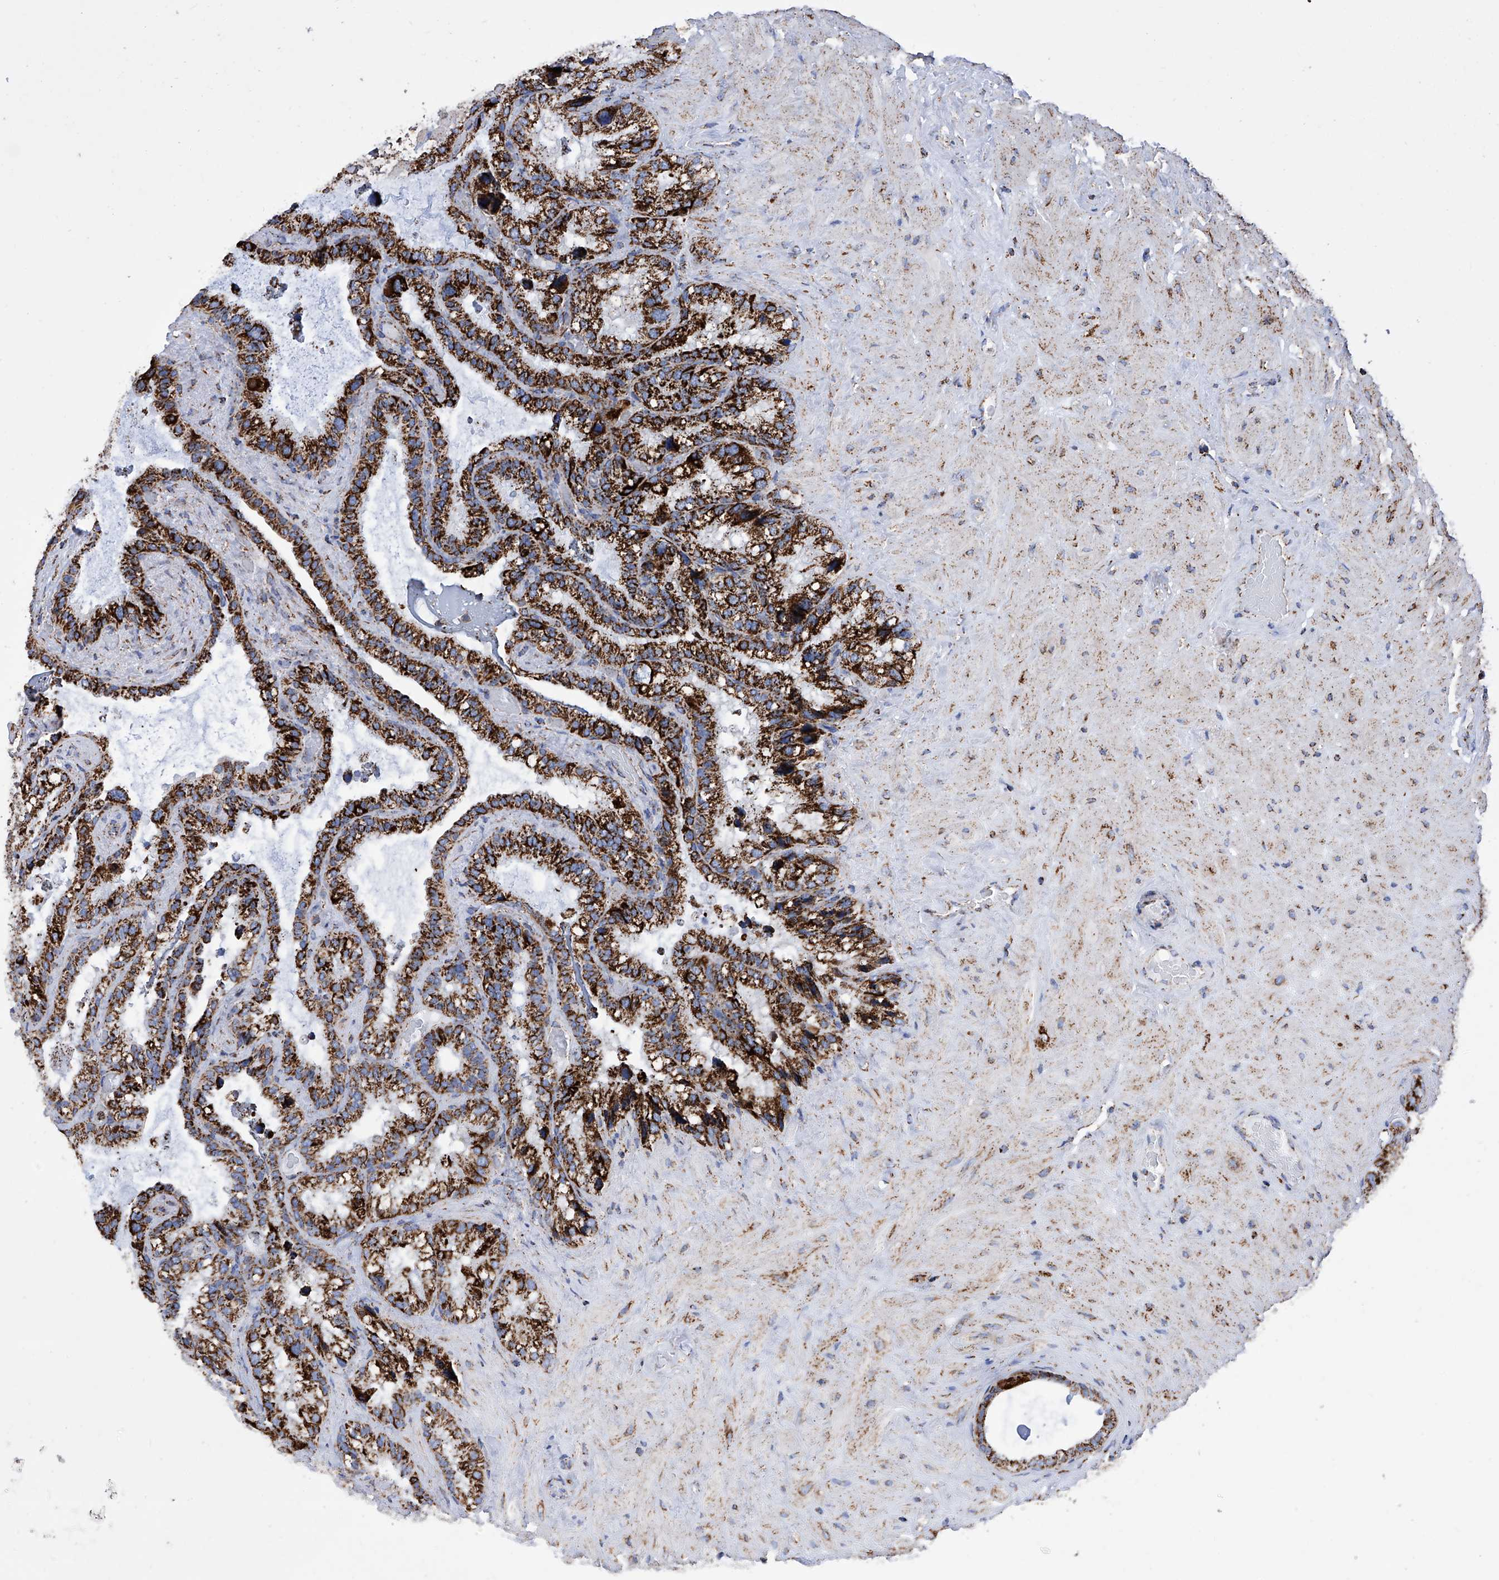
{"staining": {"intensity": "strong", "quantity": ">75%", "location": "cytoplasmic/membranous"}, "tissue": "seminal vesicle", "cell_type": "Glandular cells", "image_type": "normal", "snomed": [{"axis": "morphology", "description": "Normal tissue, NOS"}, {"axis": "topography", "description": "Prostate"}, {"axis": "topography", "description": "Seminal veicle"}], "caption": "Human seminal vesicle stained for a protein (brown) exhibits strong cytoplasmic/membranous positive expression in approximately >75% of glandular cells.", "gene": "ATP5PF", "patient": {"sex": "male", "age": 68}}